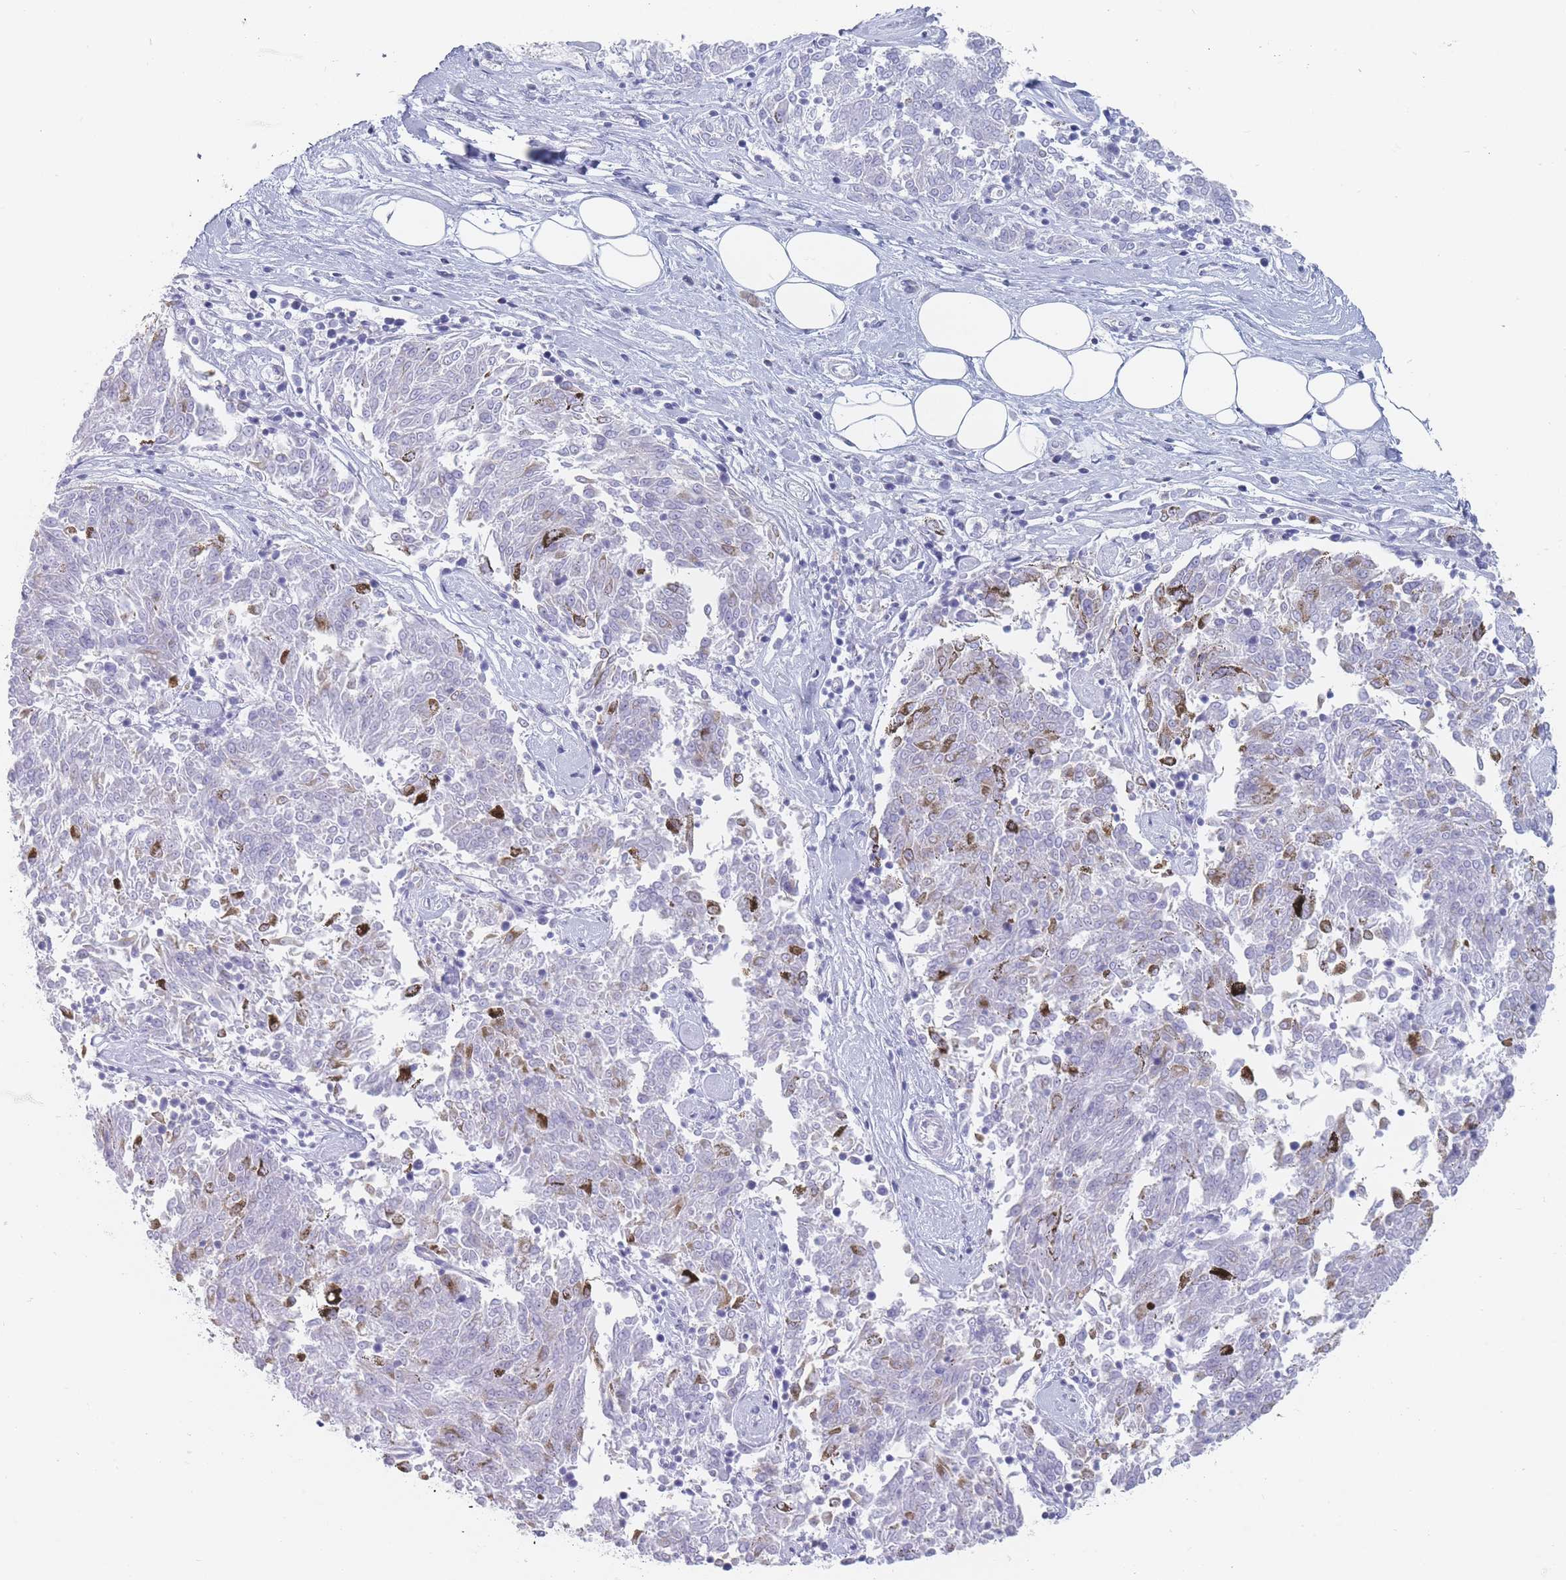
{"staining": {"intensity": "negative", "quantity": "none", "location": "none"}, "tissue": "melanoma", "cell_type": "Tumor cells", "image_type": "cancer", "snomed": [{"axis": "morphology", "description": "Malignant melanoma, NOS"}, {"axis": "topography", "description": "Skin"}], "caption": "Protein analysis of melanoma displays no significant expression in tumor cells.", "gene": "MAP1S", "patient": {"sex": "female", "age": 72}}